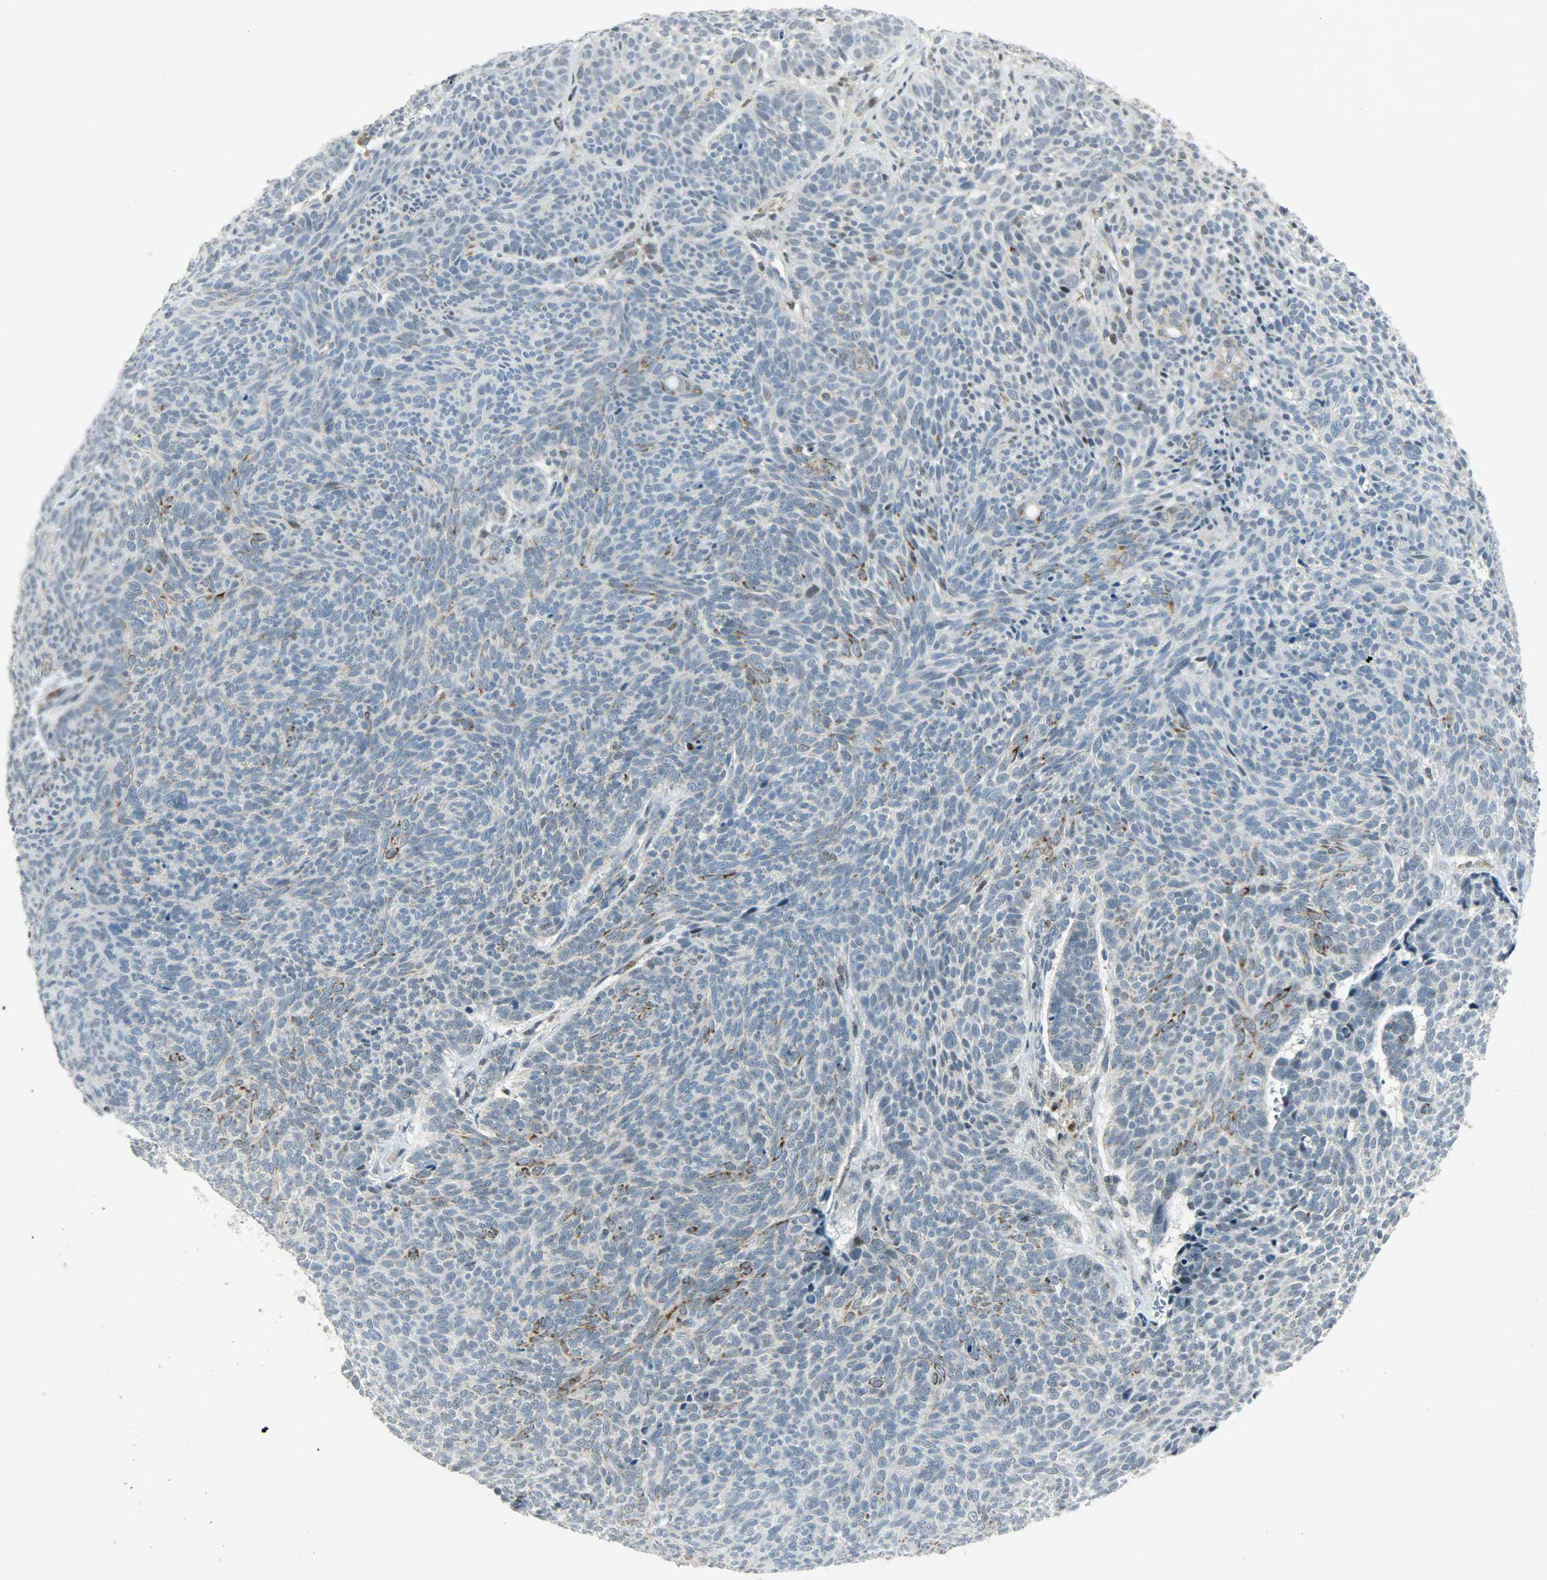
{"staining": {"intensity": "moderate", "quantity": "<25%", "location": "cytoplasmic/membranous"}, "tissue": "skin cancer", "cell_type": "Tumor cells", "image_type": "cancer", "snomed": [{"axis": "morphology", "description": "Basal cell carcinoma"}, {"axis": "topography", "description": "Skin"}], "caption": "About <25% of tumor cells in basal cell carcinoma (skin) demonstrate moderate cytoplasmic/membranous protein staining as visualized by brown immunohistochemical staining.", "gene": "IL15", "patient": {"sex": "male", "age": 84}}